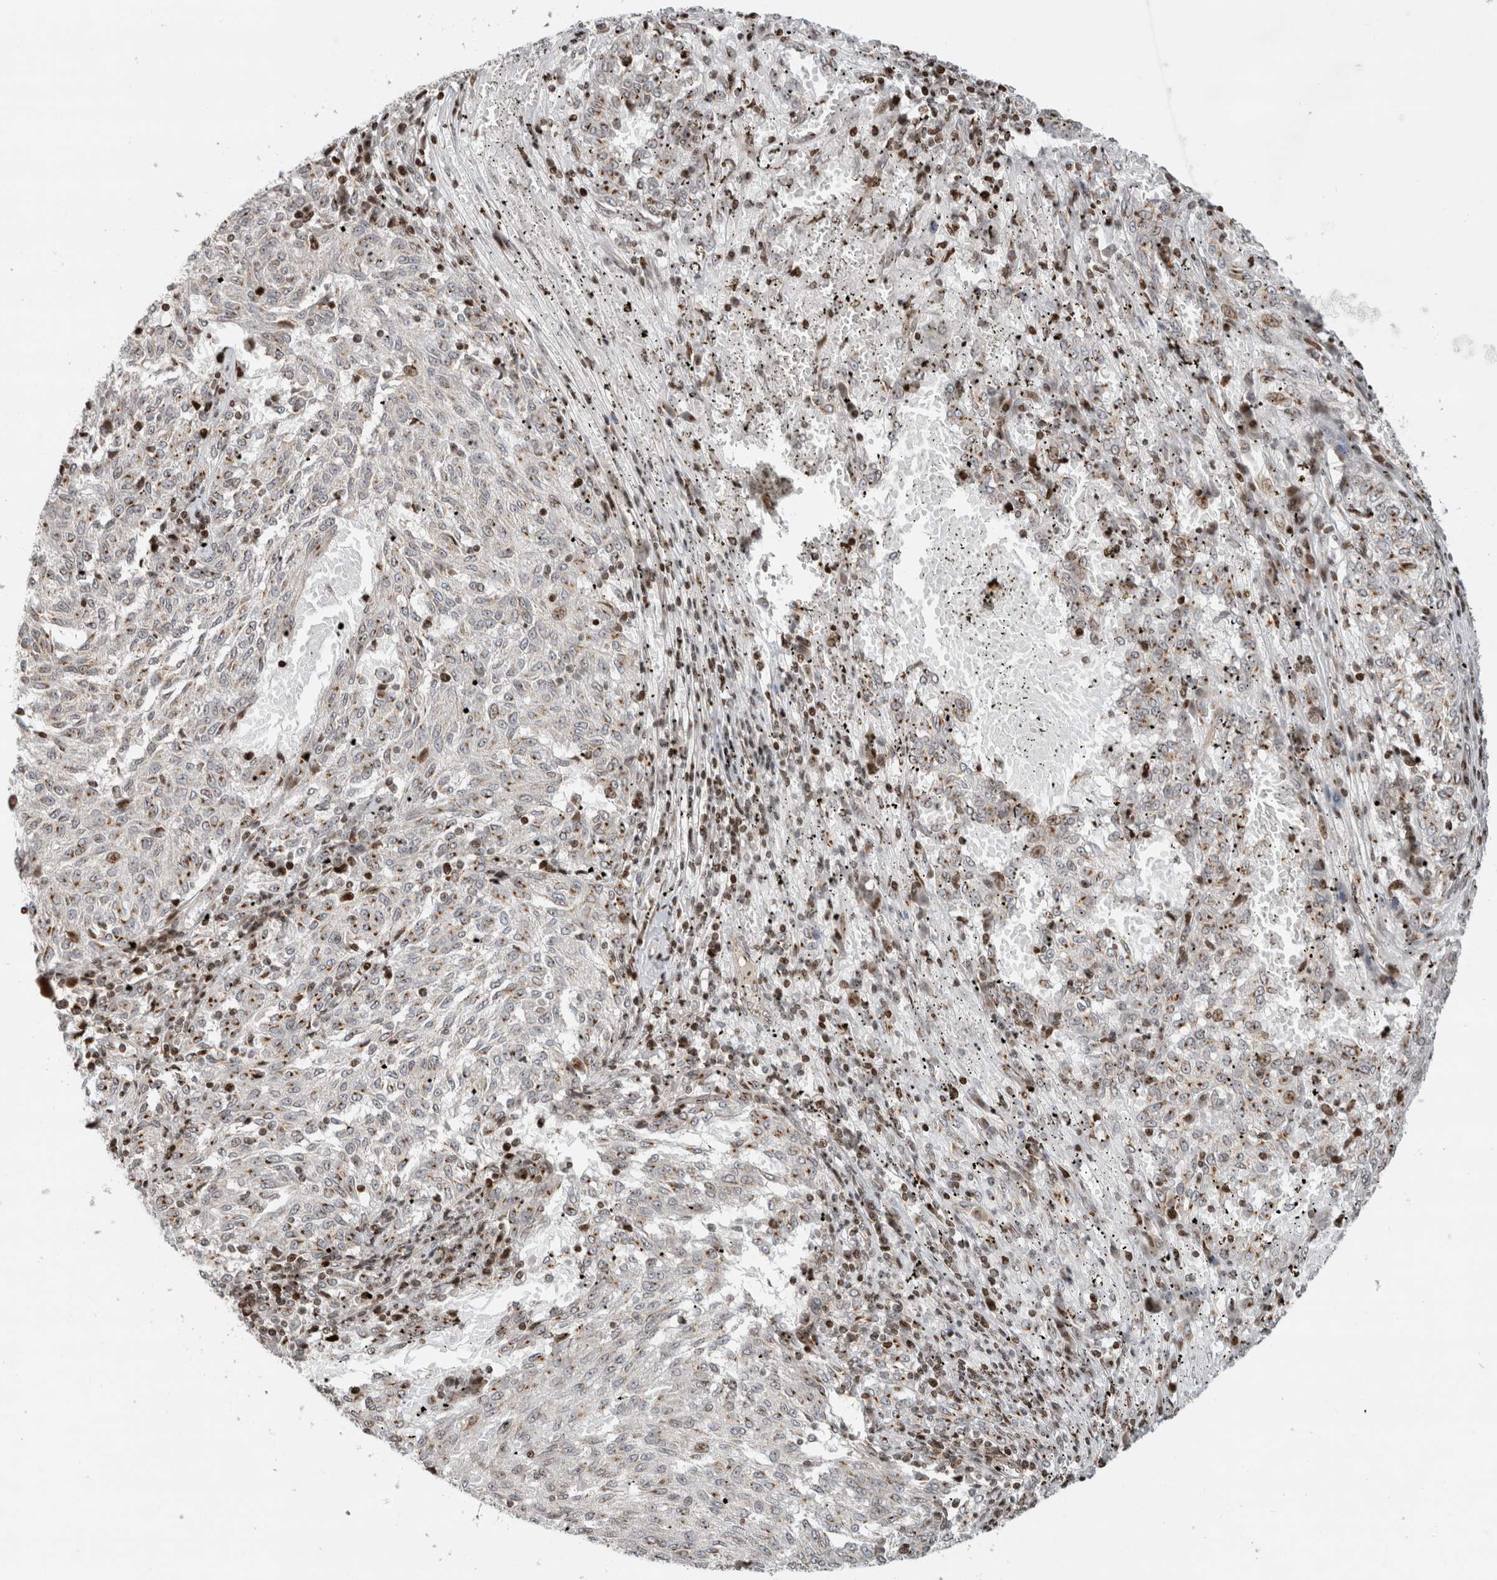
{"staining": {"intensity": "moderate", "quantity": "25%-75%", "location": "cytoplasmic/membranous"}, "tissue": "melanoma", "cell_type": "Tumor cells", "image_type": "cancer", "snomed": [{"axis": "morphology", "description": "Malignant melanoma, NOS"}, {"axis": "topography", "description": "Skin"}], "caption": "A histopathology image showing moderate cytoplasmic/membranous expression in about 25%-75% of tumor cells in malignant melanoma, as visualized by brown immunohistochemical staining.", "gene": "GINS4", "patient": {"sex": "female", "age": 72}}